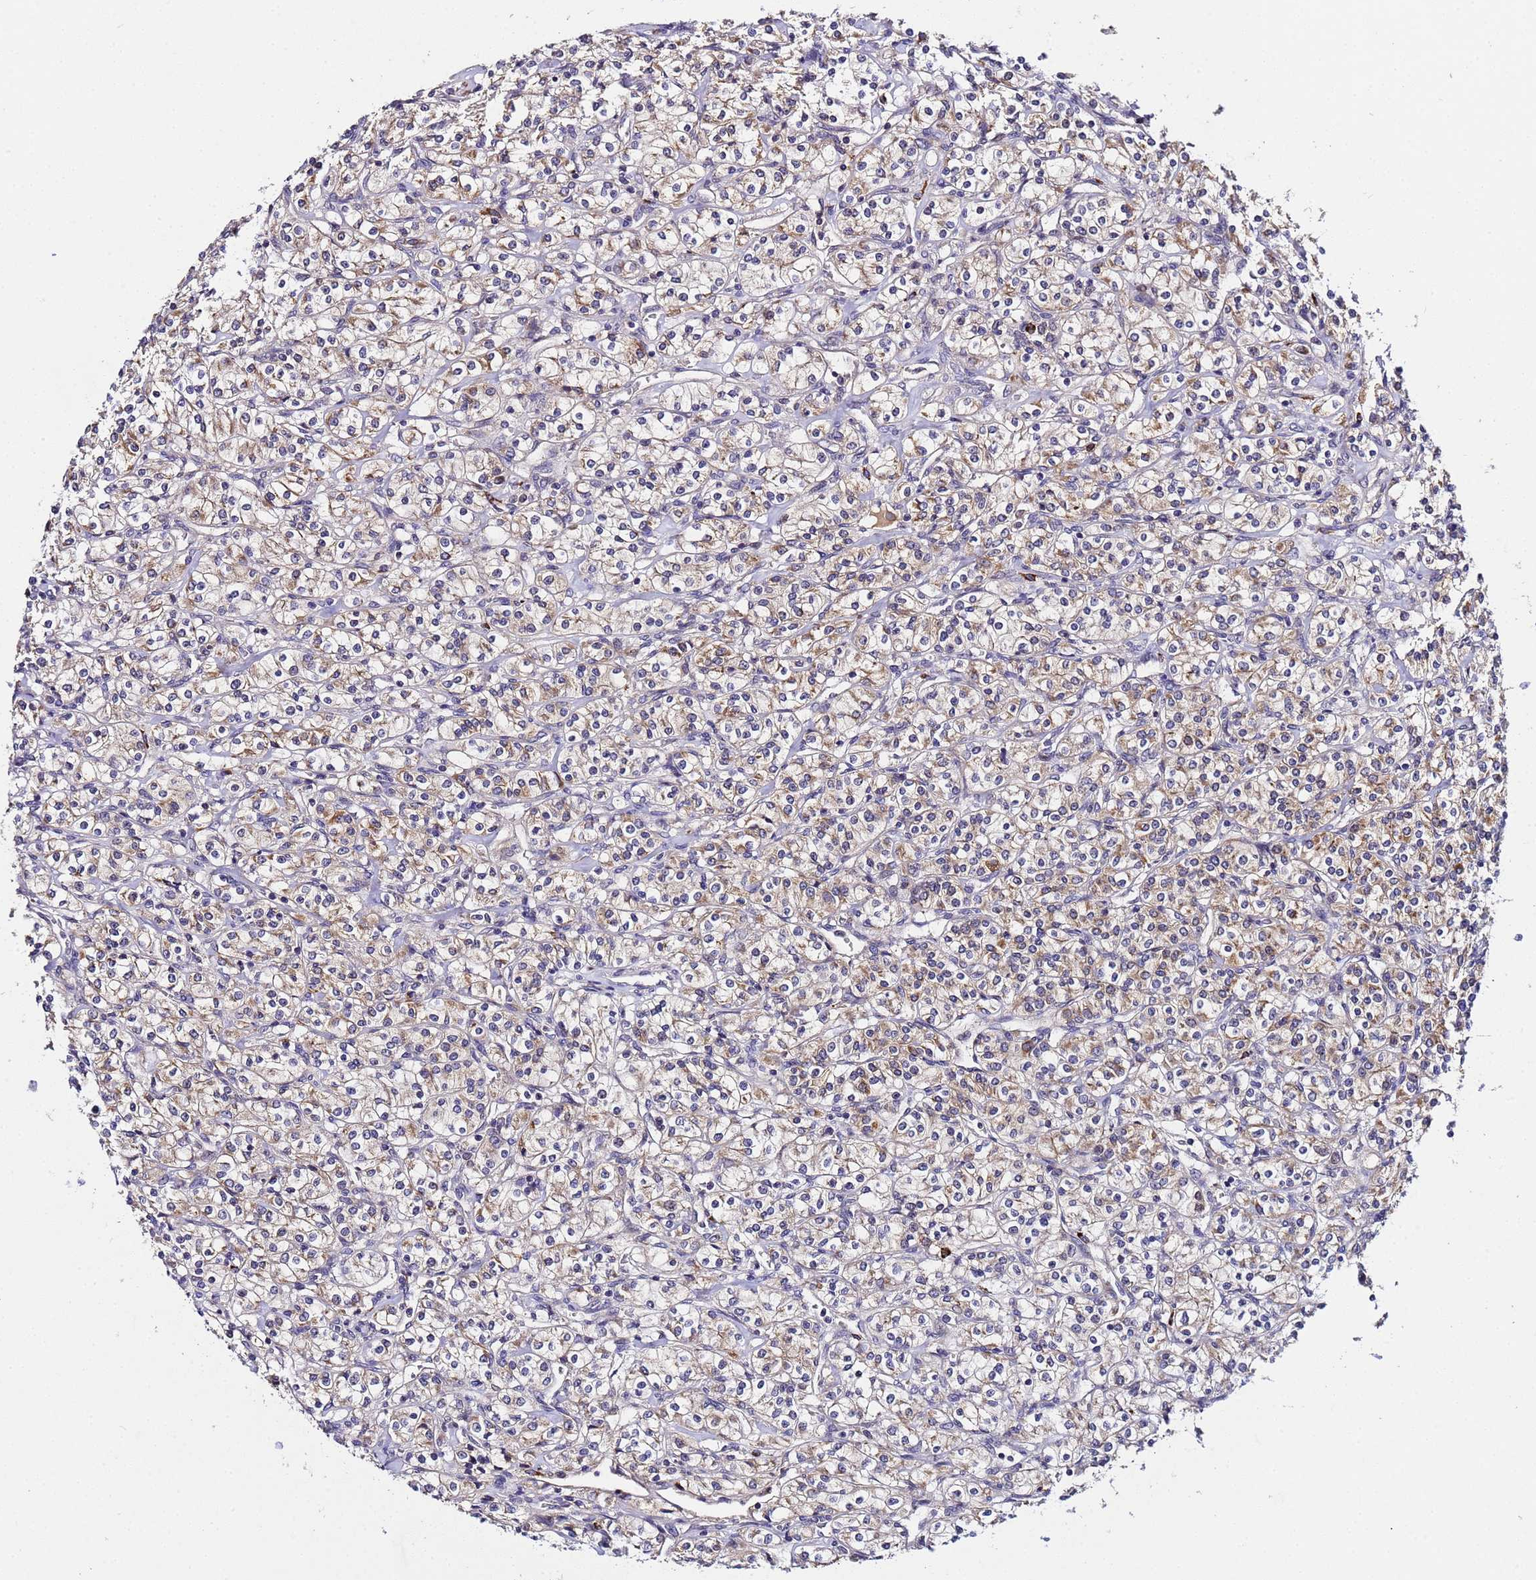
{"staining": {"intensity": "weak", "quantity": "25%-75%", "location": "cytoplasmic/membranous"}, "tissue": "renal cancer", "cell_type": "Tumor cells", "image_type": "cancer", "snomed": [{"axis": "morphology", "description": "Adenocarcinoma, NOS"}, {"axis": "topography", "description": "Kidney"}], "caption": "Human renal cancer stained with a brown dye reveals weak cytoplasmic/membranous positive expression in about 25%-75% of tumor cells.", "gene": "PLXDC2", "patient": {"sex": "male", "age": 77}}